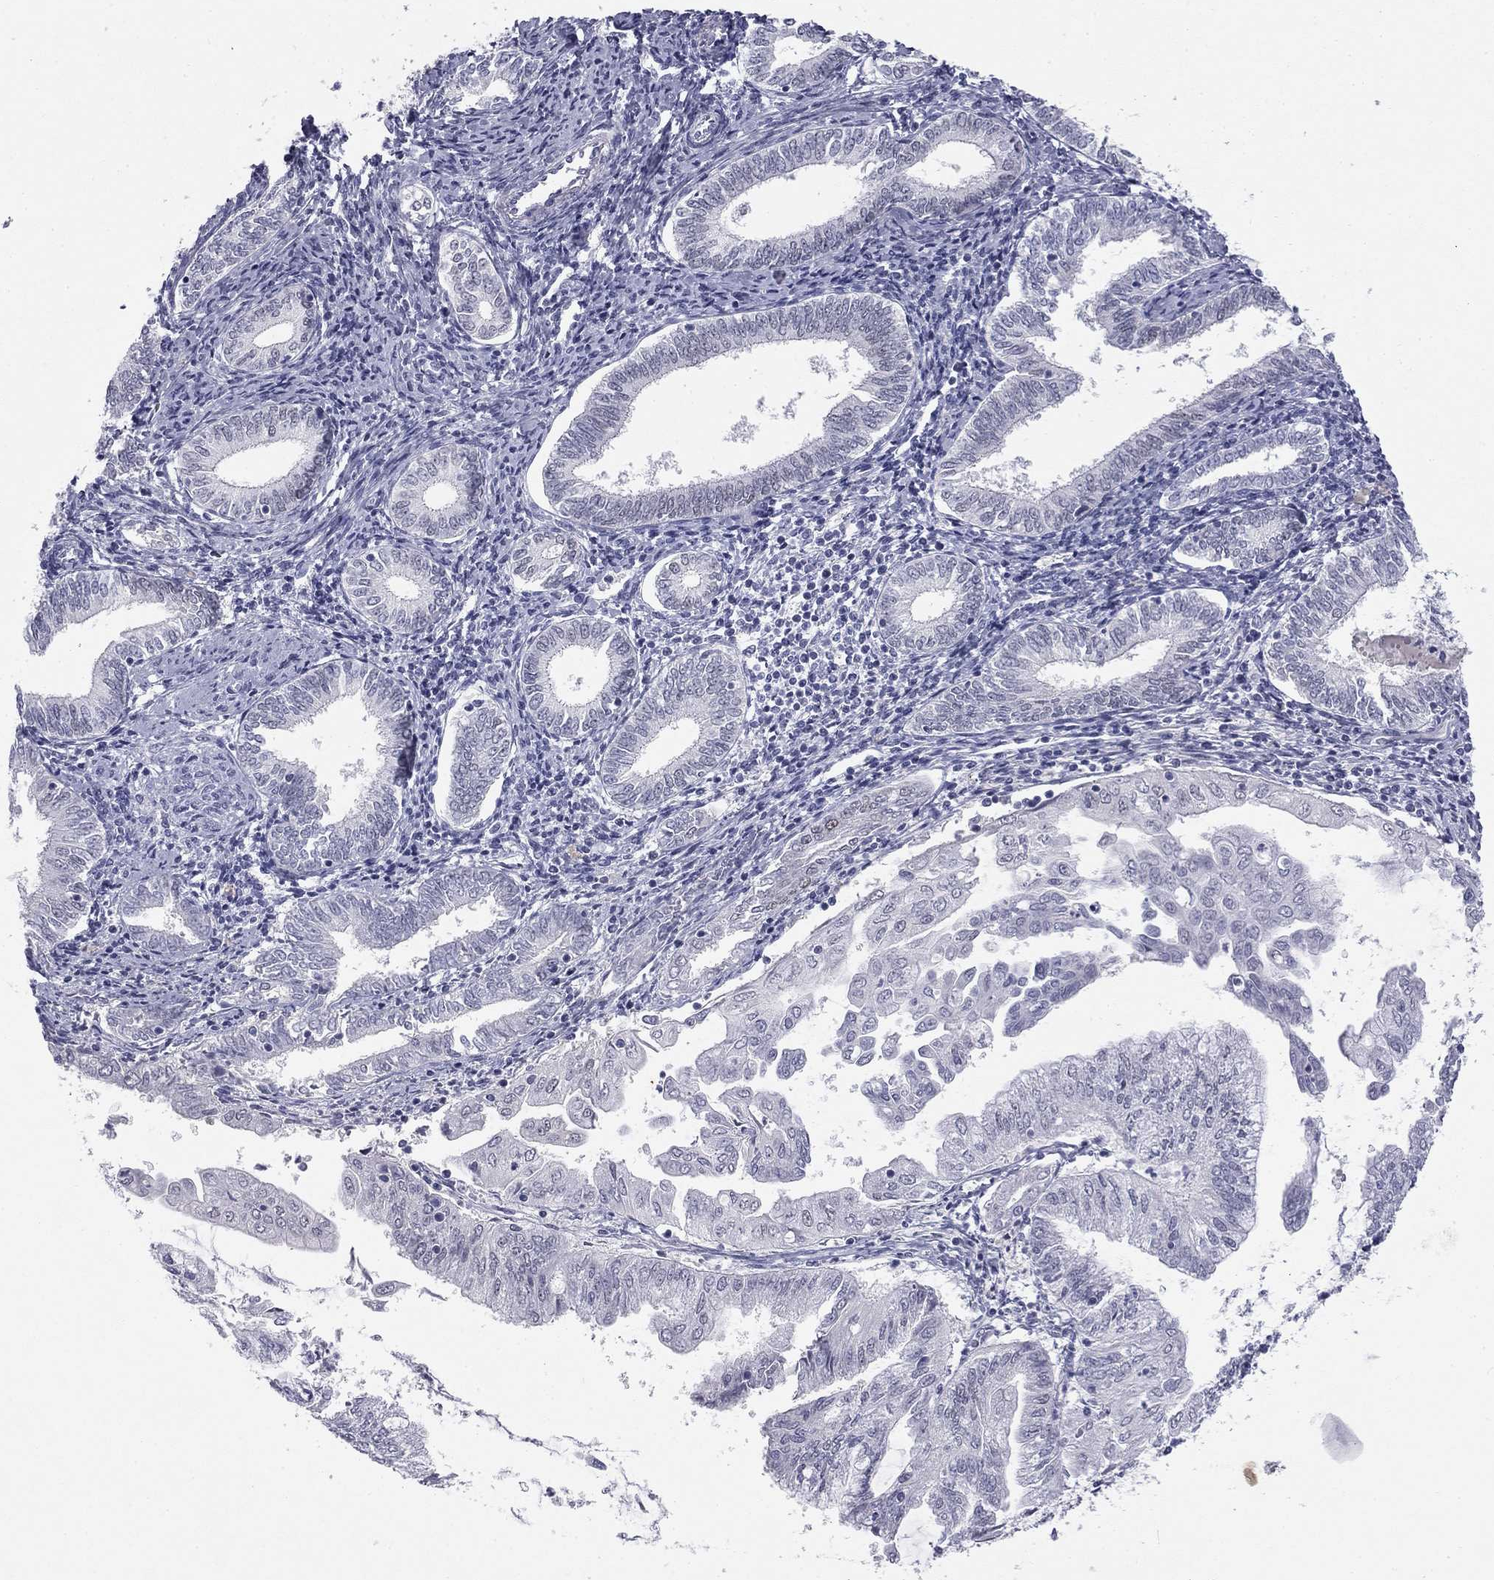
{"staining": {"intensity": "negative", "quantity": "none", "location": "none"}, "tissue": "endometrial cancer", "cell_type": "Tumor cells", "image_type": "cancer", "snomed": [{"axis": "morphology", "description": "Adenocarcinoma, NOS"}, {"axis": "topography", "description": "Endometrium"}], "caption": "Immunohistochemistry photomicrograph of adenocarcinoma (endometrial) stained for a protein (brown), which reveals no expression in tumor cells.", "gene": "TFAP2B", "patient": {"sex": "female", "age": 56}}